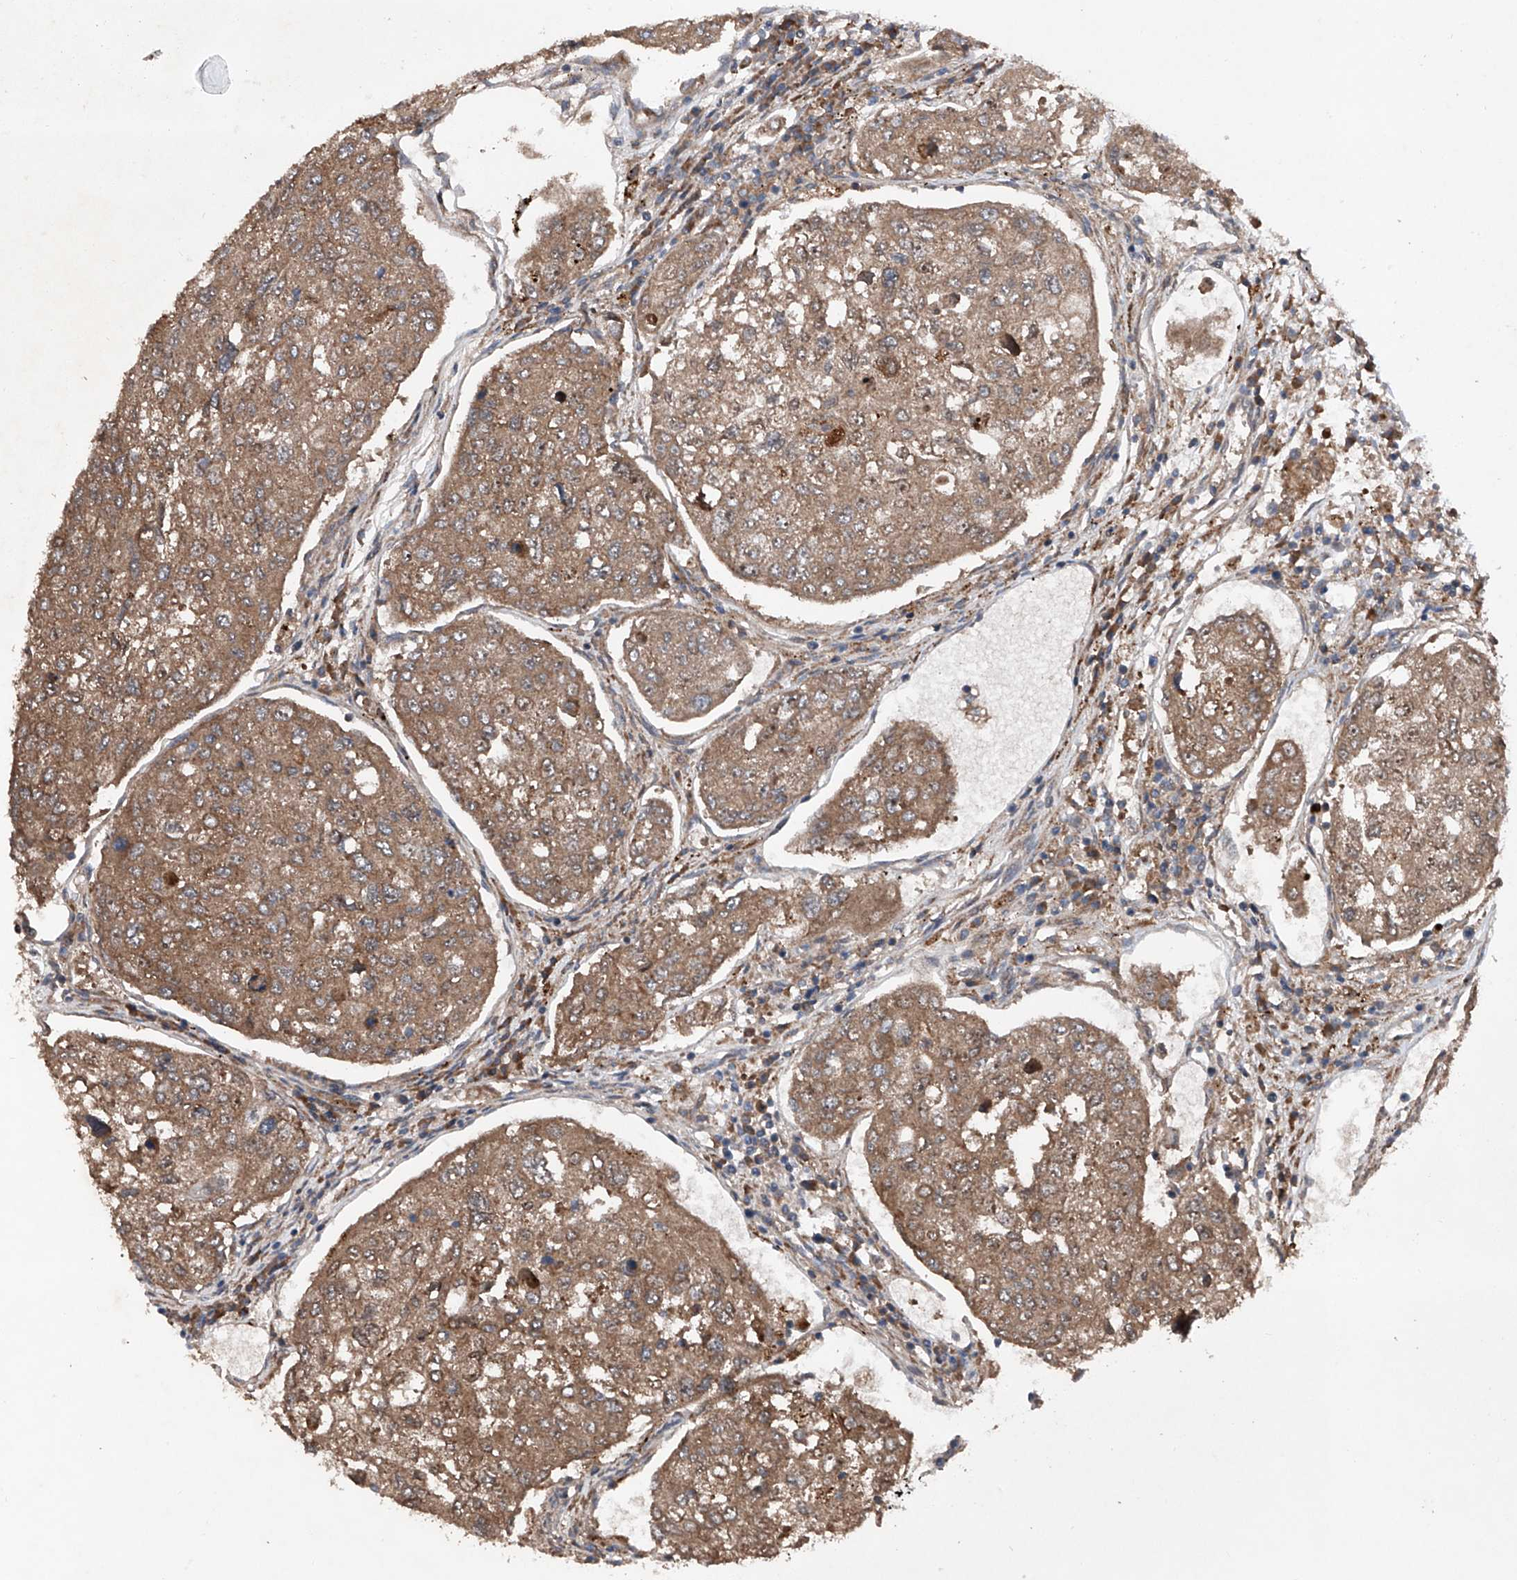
{"staining": {"intensity": "moderate", "quantity": ">75%", "location": "cytoplasmic/membranous"}, "tissue": "urothelial cancer", "cell_type": "Tumor cells", "image_type": "cancer", "snomed": [{"axis": "morphology", "description": "Urothelial carcinoma, High grade"}, {"axis": "topography", "description": "Lymph node"}, {"axis": "topography", "description": "Urinary bladder"}], "caption": "High-magnification brightfield microscopy of high-grade urothelial carcinoma stained with DAB (3,3'-diaminobenzidine) (brown) and counterstained with hematoxylin (blue). tumor cells exhibit moderate cytoplasmic/membranous expression is seen in about>75% of cells.", "gene": "DAD1", "patient": {"sex": "male", "age": 51}}